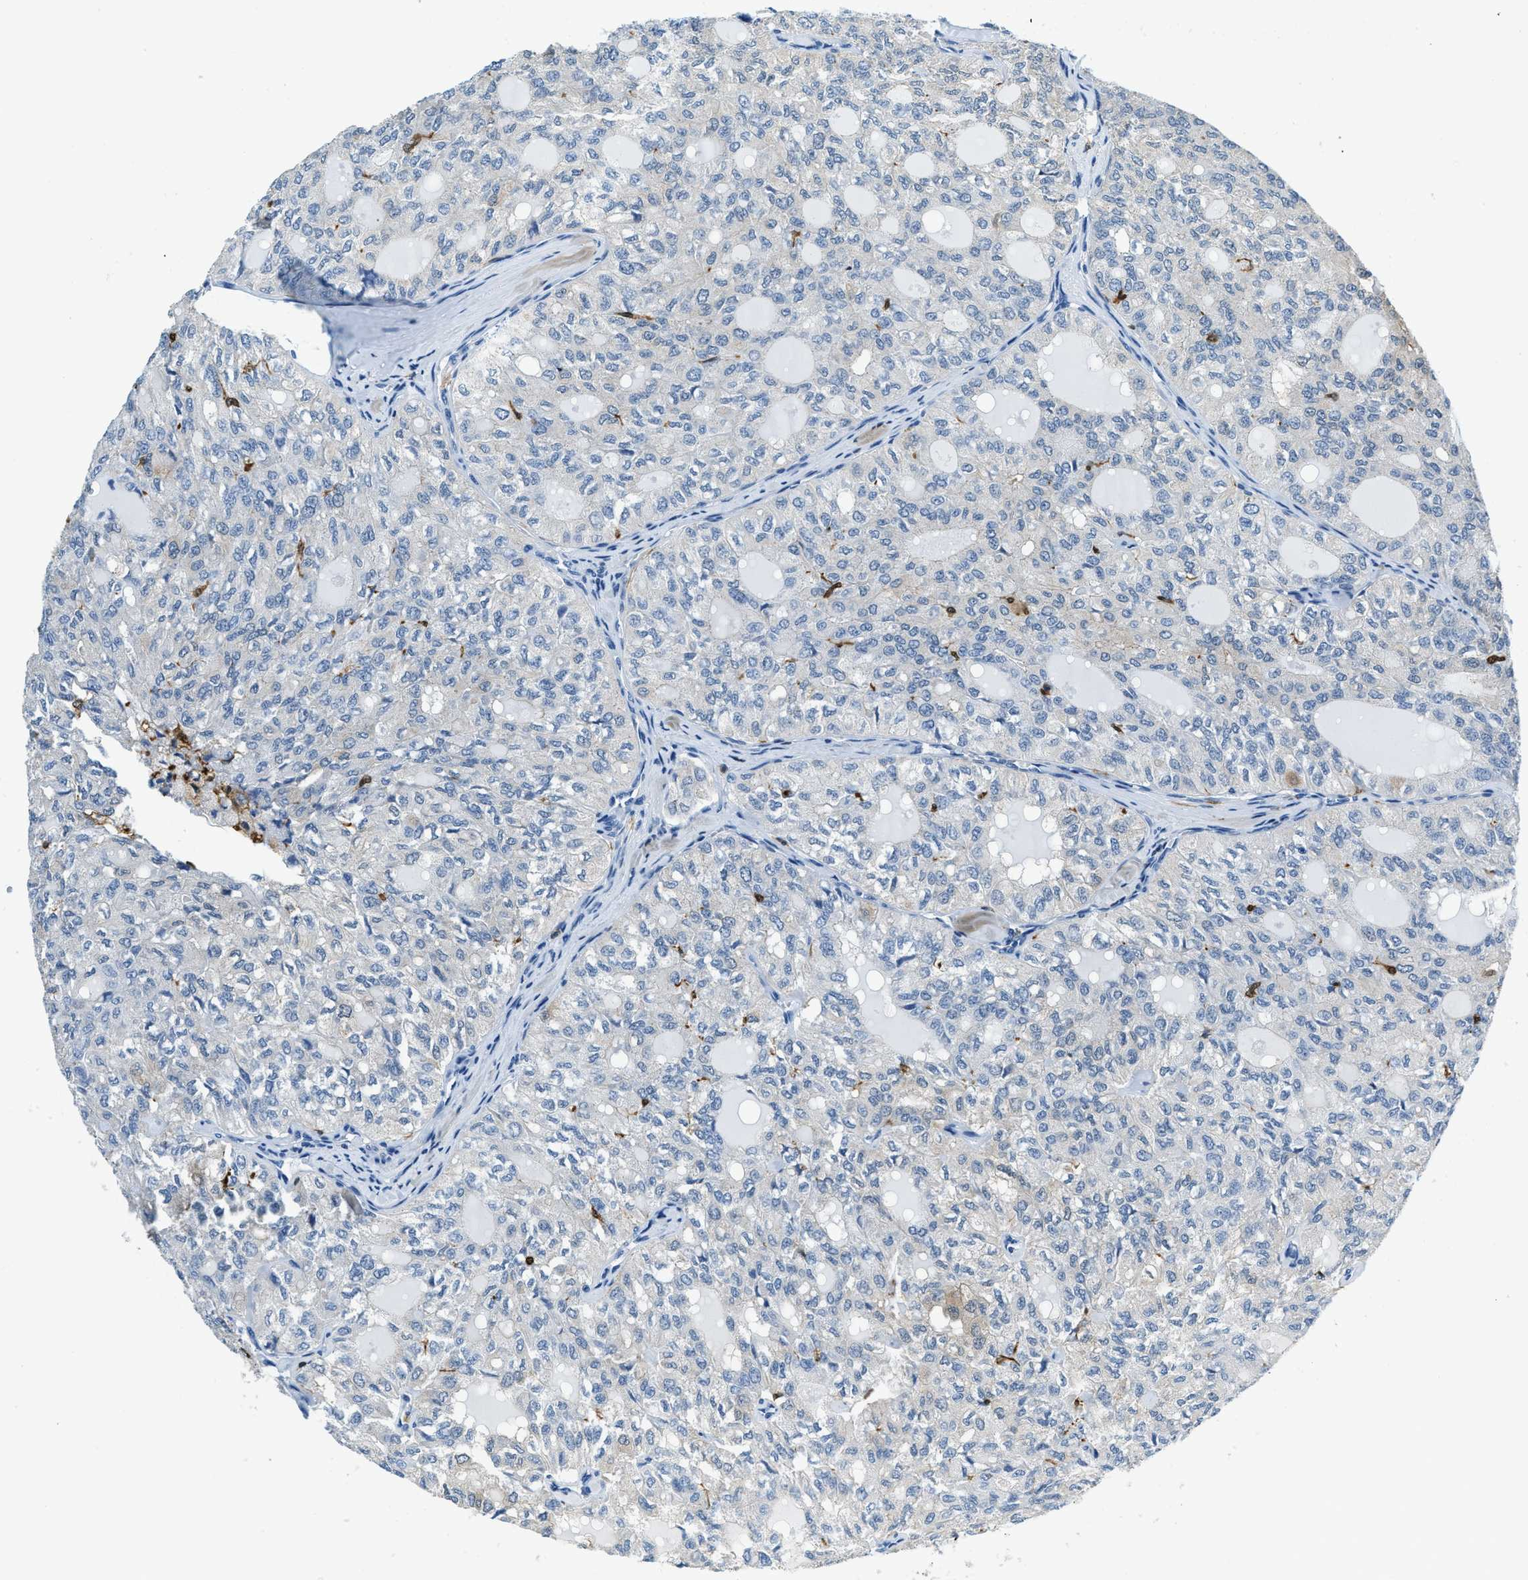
{"staining": {"intensity": "negative", "quantity": "none", "location": "none"}, "tissue": "thyroid cancer", "cell_type": "Tumor cells", "image_type": "cancer", "snomed": [{"axis": "morphology", "description": "Follicular adenoma carcinoma, NOS"}, {"axis": "topography", "description": "Thyroid gland"}], "caption": "This is an immunohistochemistry (IHC) histopathology image of human thyroid cancer (follicular adenoma carcinoma). There is no positivity in tumor cells.", "gene": "CAPG", "patient": {"sex": "male", "age": 75}}